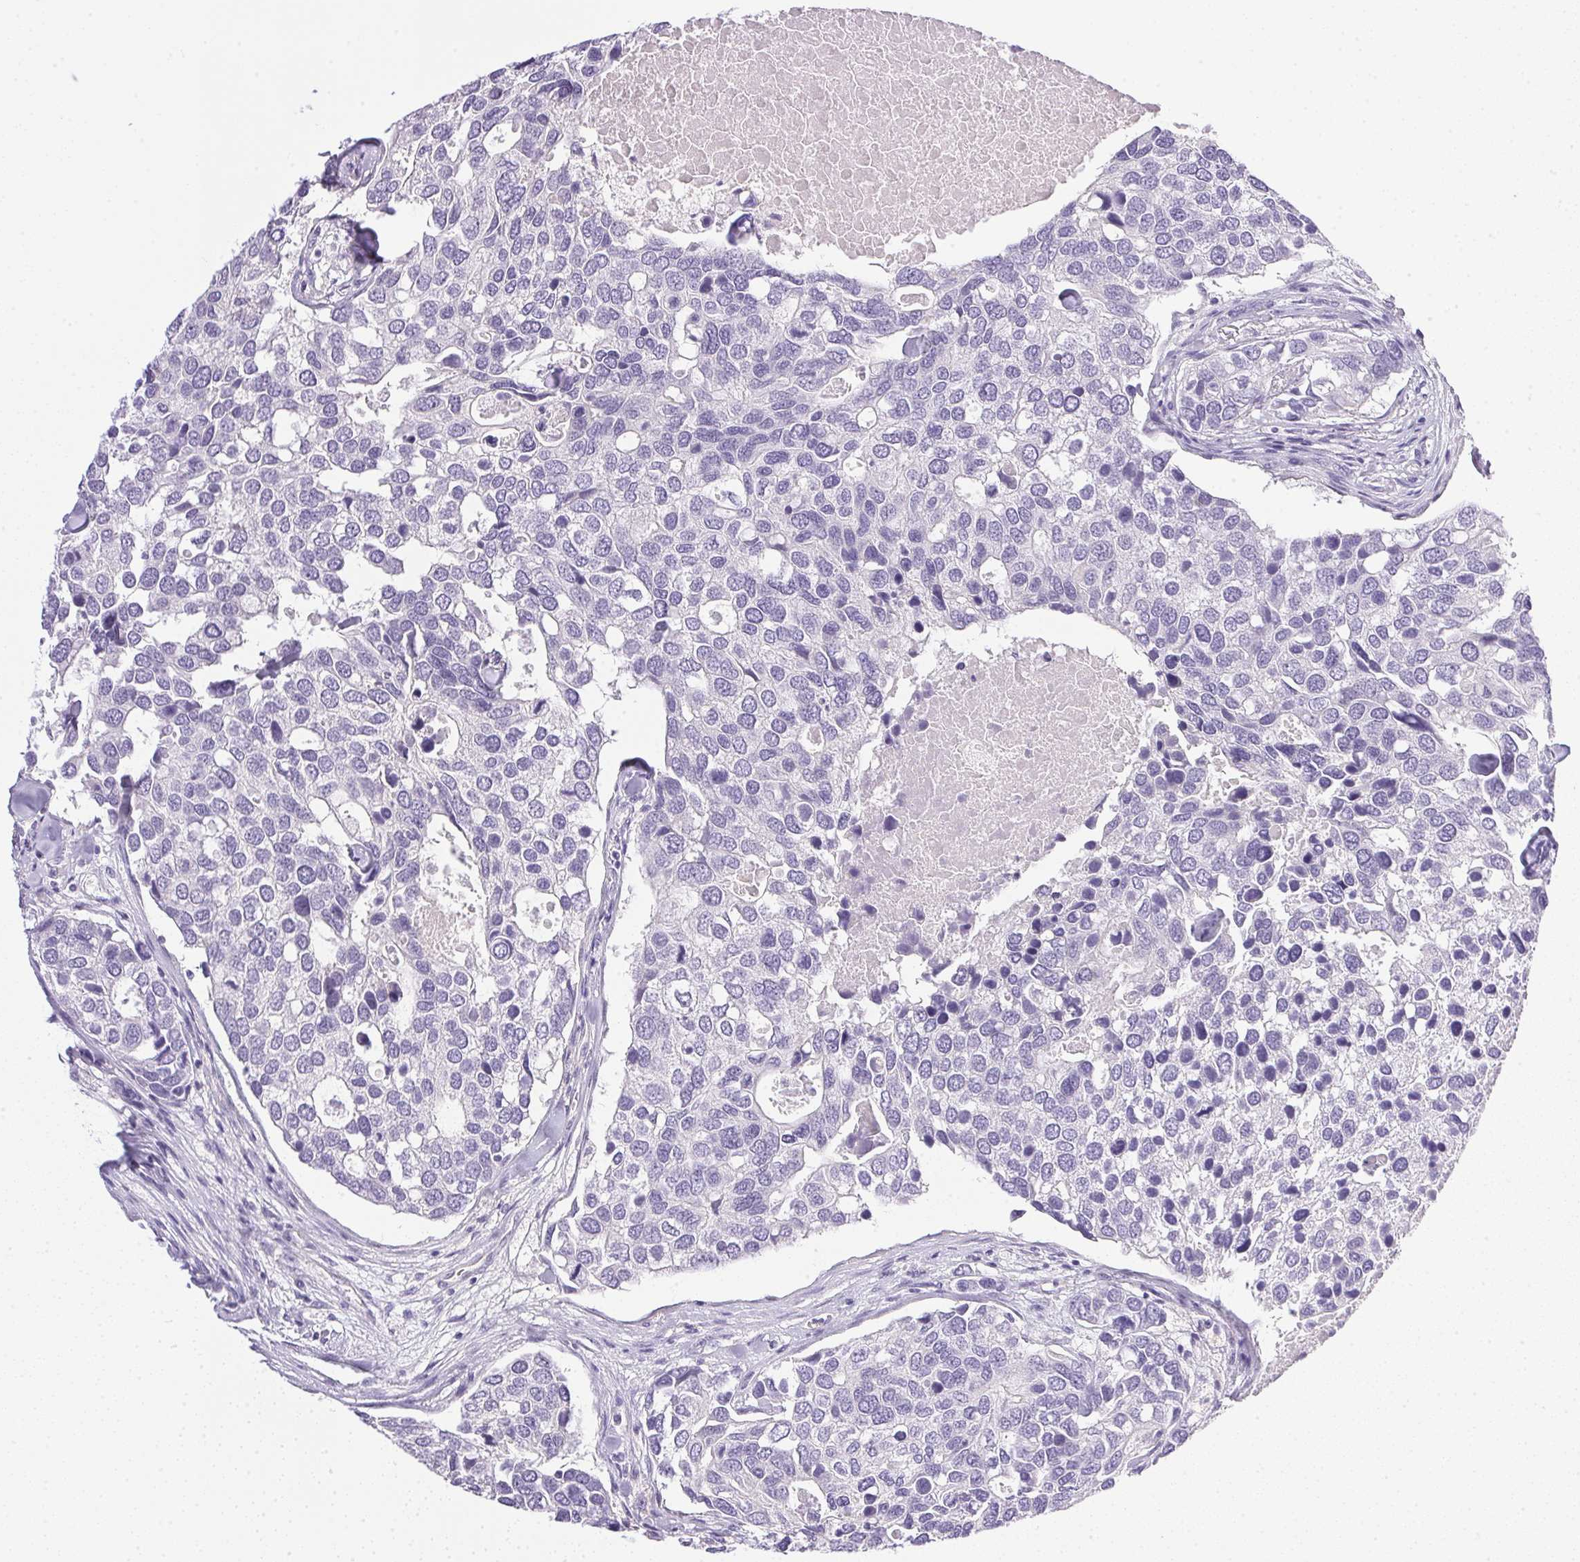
{"staining": {"intensity": "negative", "quantity": "none", "location": "none"}, "tissue": "breast cancer", "cell_type": "Tumor cells", "image_type": "cancer", "snomed": [{"axis": "morphology", "description": "Duct carcinoma"}, {"axis": "topography", "description": "Breast"}], "caption": "The photomicrograph demonstrates no significant positivity in tumor cells of breast cancer (invasive ductal carcinoma).", "gene": "ATP6V0A4", "patient": {"sex": "female", "age": 83}}